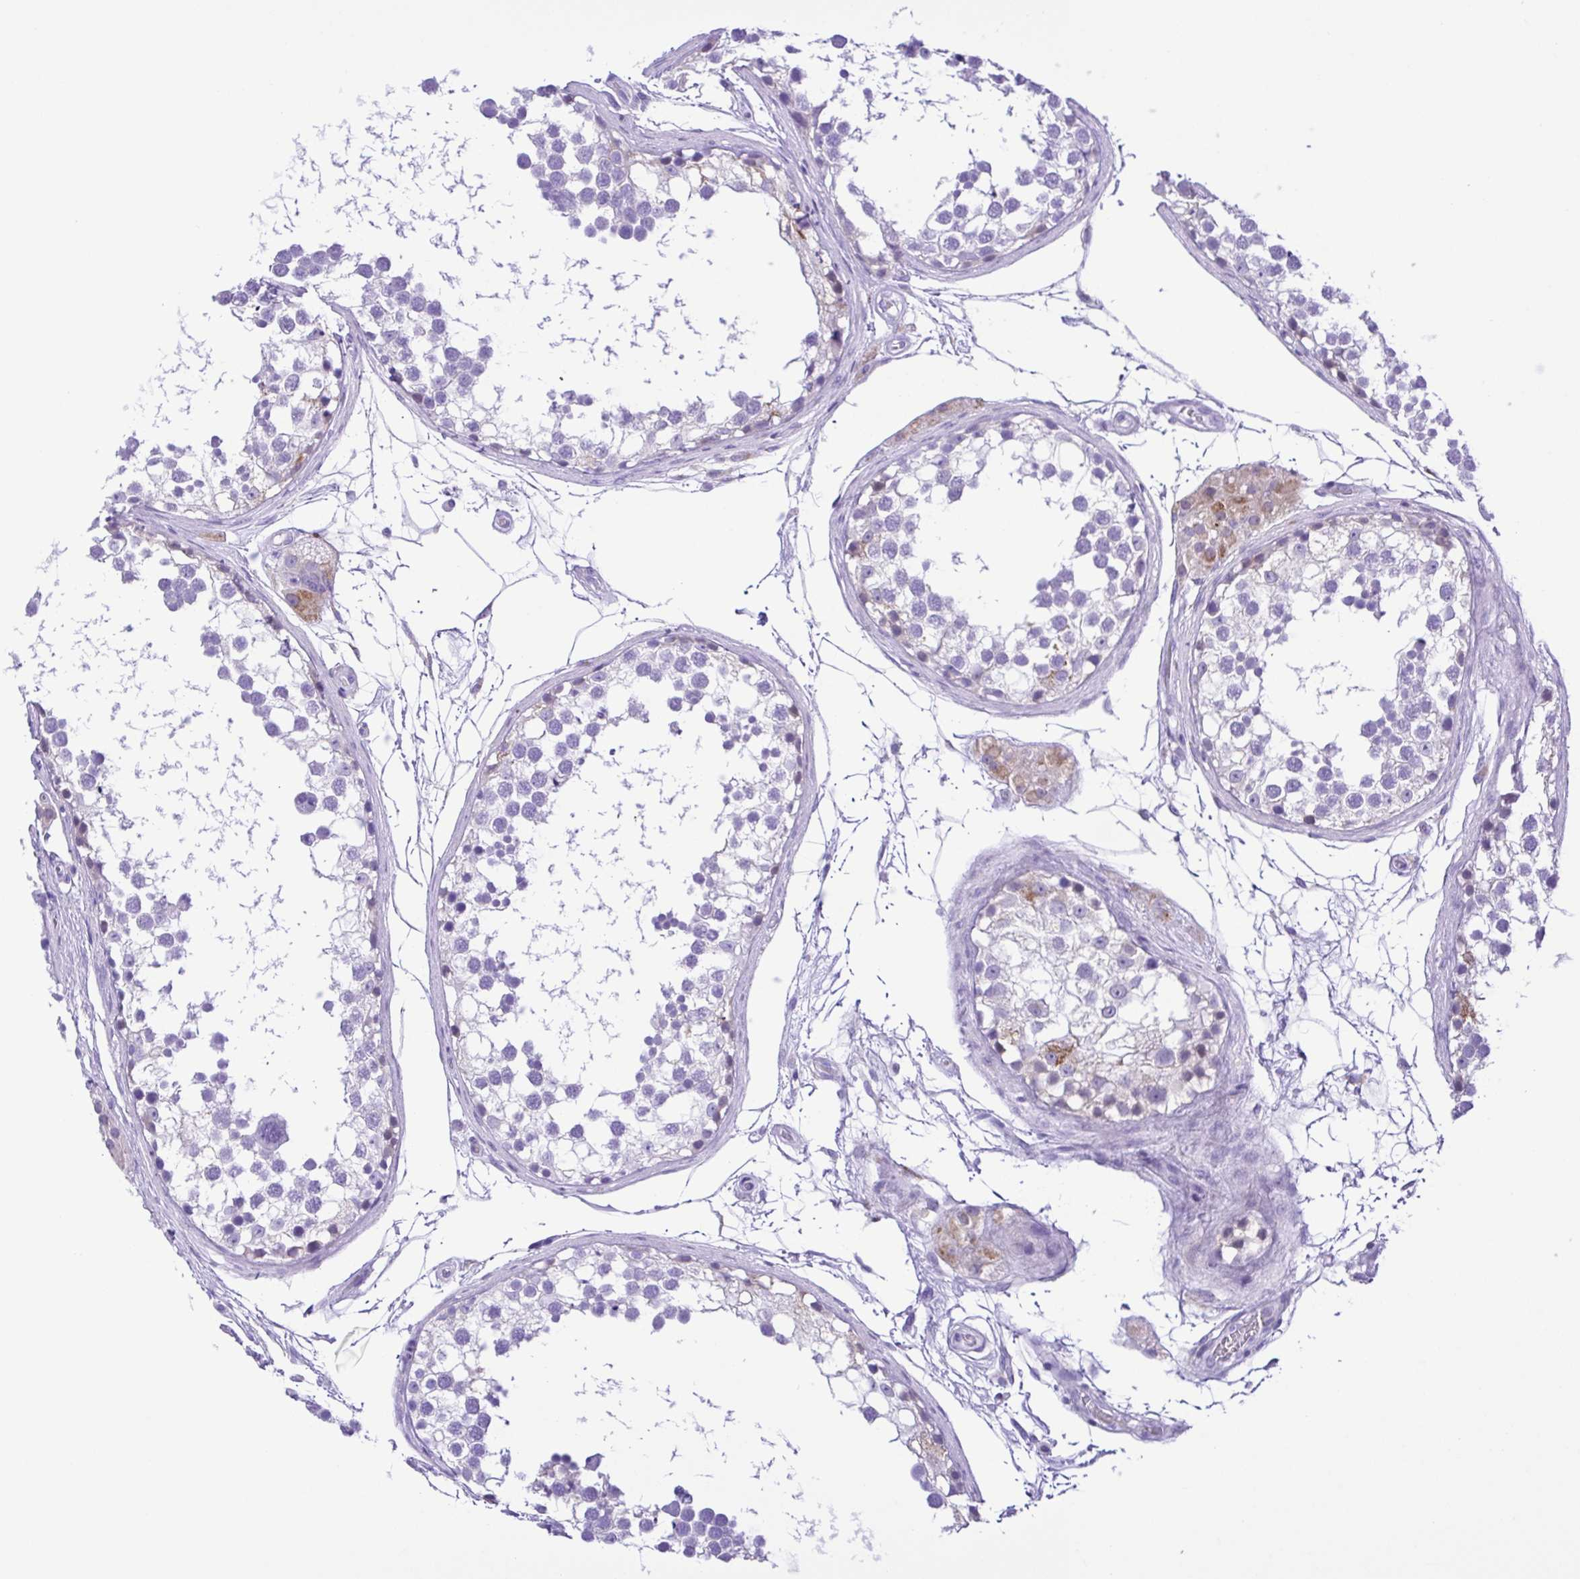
{"staining": {"intensity": "moderate", "quantity": "<25%", "location": "cytoplasmic/membranous"}, "tissue": "testis", "cell_type": "Cells in seminiferous ducts", "image_type": "normal", "snomed": [{"axis": "morphology", "description": "Normal tissue, NOS"}, {"axis": "morphology", "description": "Seminoma, NOS"}, {"axis": "topography", "description": "Testis"}], "caption": "Moderate cytoplasmic/membranous positivity for a protein is present in about <25% of cells in seminiferous ducts of unremarkable testis using immunohistochemistry.", "gene": "SYT1", "patient": {"sex": "male", "age": 65}}